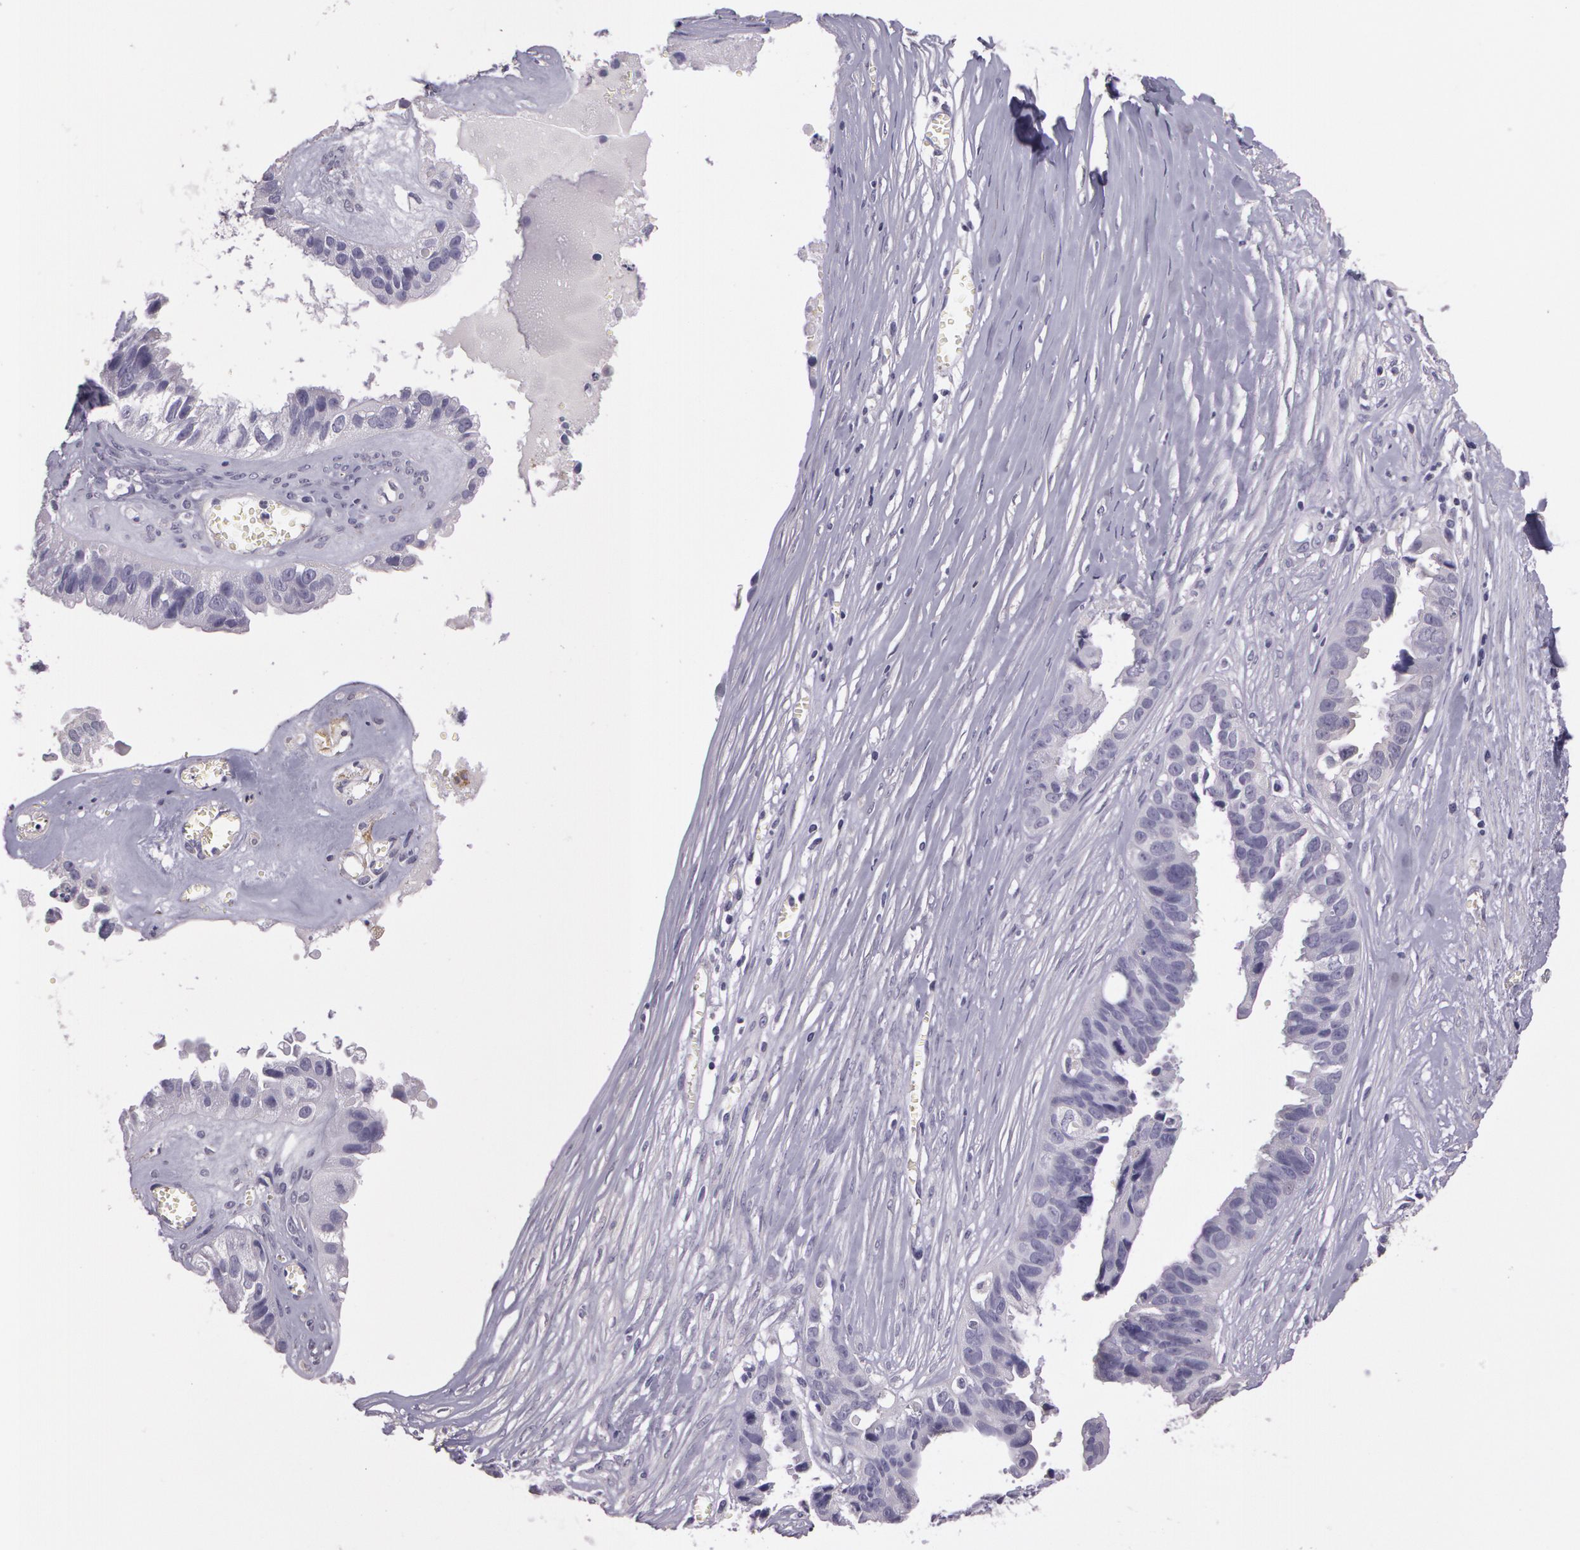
{"staining": {"intensity": "negative", "quantity": "none", "location": "none"}, "tissue": "ovarian cancer", "cell_type": "Tumor cells", "image_type": "cancer", "snomed": [{"axis": "morphology", "description": "Carcinoma, endometroid"}, {"axis": "topography", "description": "Ovary"}], "caption": "The histopathology image displays no staining of tumor cells in ovarian endometroid carcinoma.", "gene": "G2E3", "patient": {"sex": "female", "age": 85}}